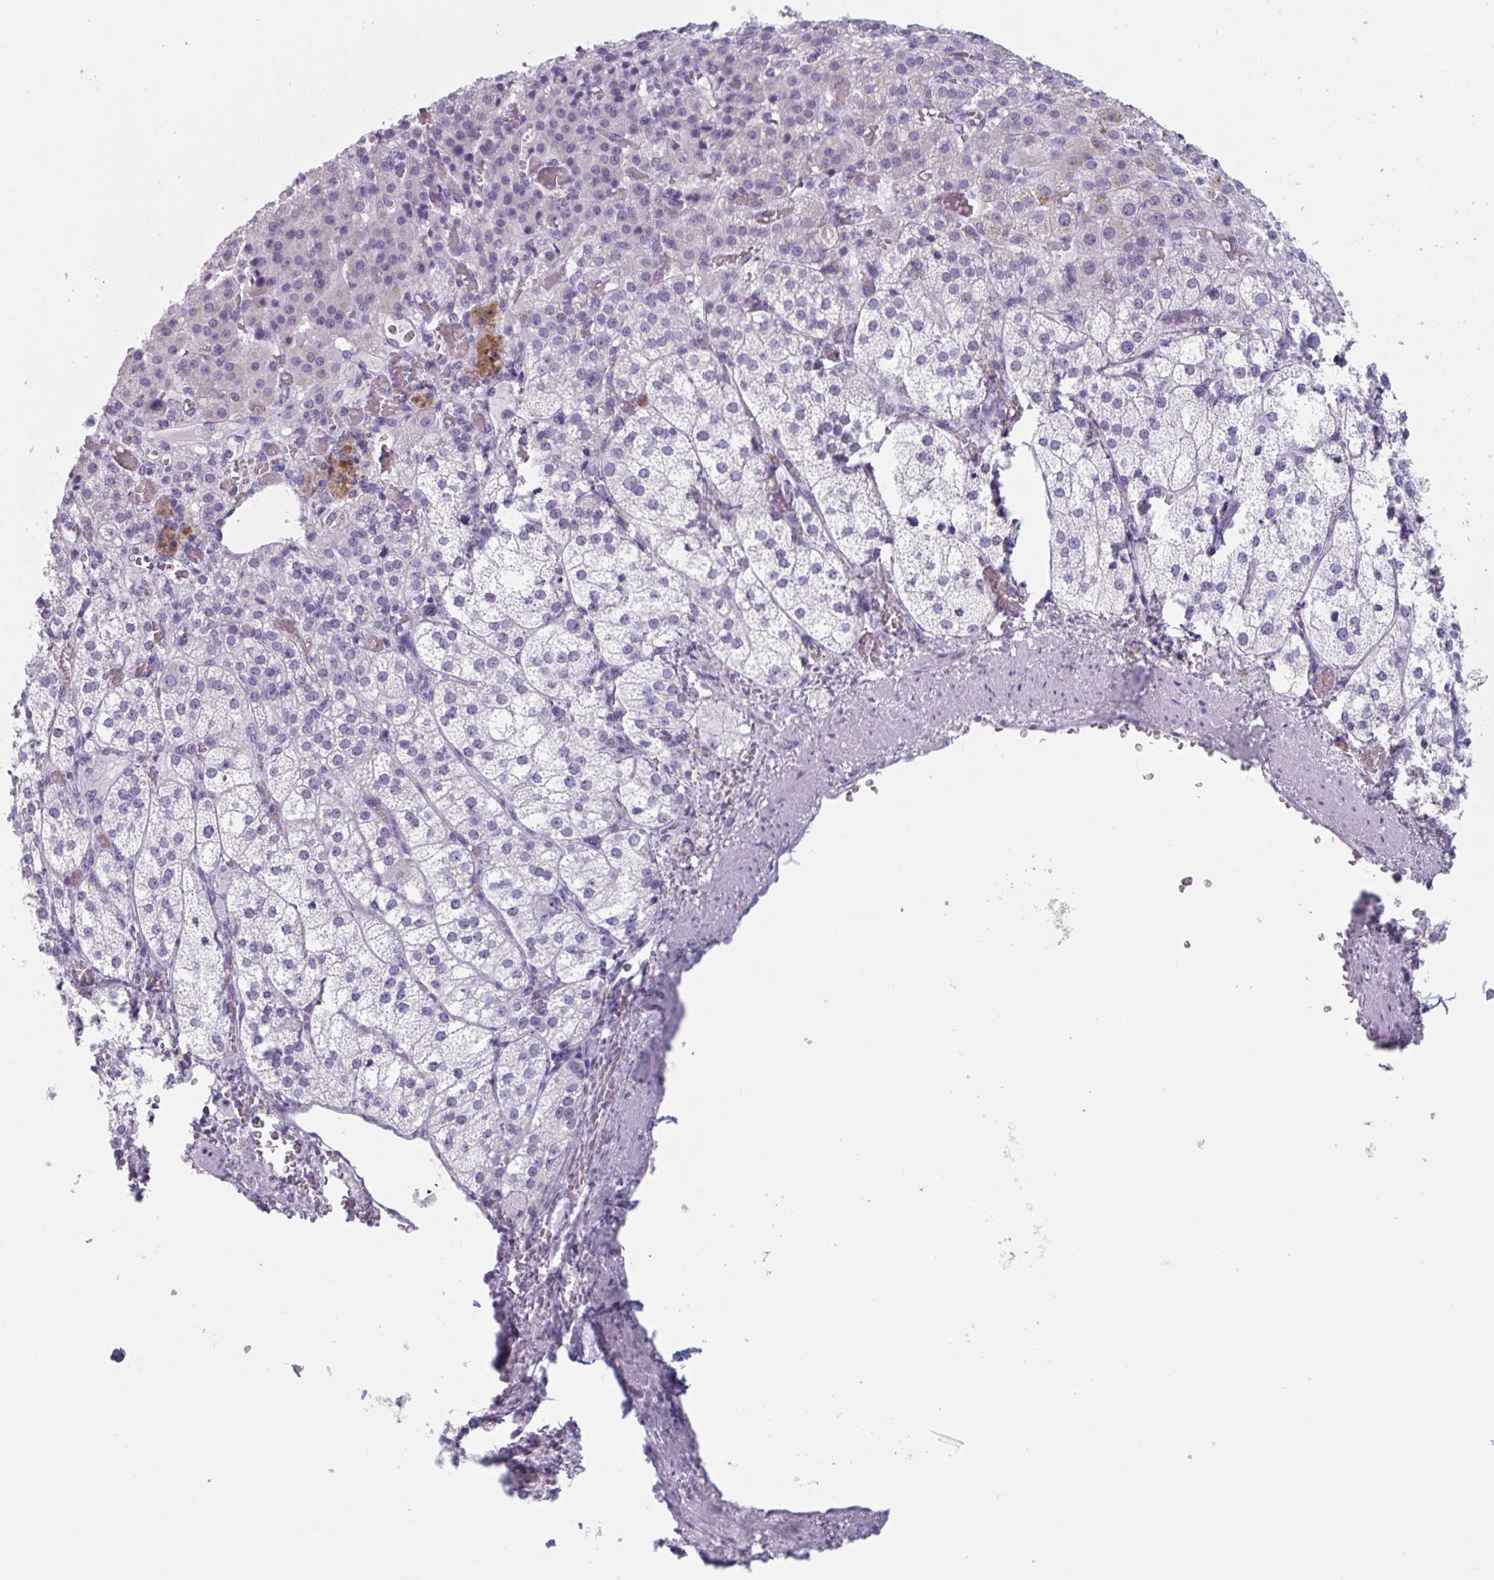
{"staining": {"intensity": "negative", "quantity": "none", "location": "none"}, "tissue": "adrenal gland", "cell_type": "Glandular cells", "image_type": "normal", "snomed": [{"axis": "morphology", "description": "Normal tissue, NOS"}, {"axis": "topography", "description": "Adrenal gland"}], "caption": "Normal adrenal gland was stained to show a protein in brown. There is no significant positivity in glandular cells. The staining was performed using DAB (3,3'-diaminobenzidine) to visualize the protein expression in brown, while the nuclei were stained in blue with hematoxylin (Magnification: 20x).", "gene": "HSD11B2", "patient": {"sex": "female", "age": 60}}